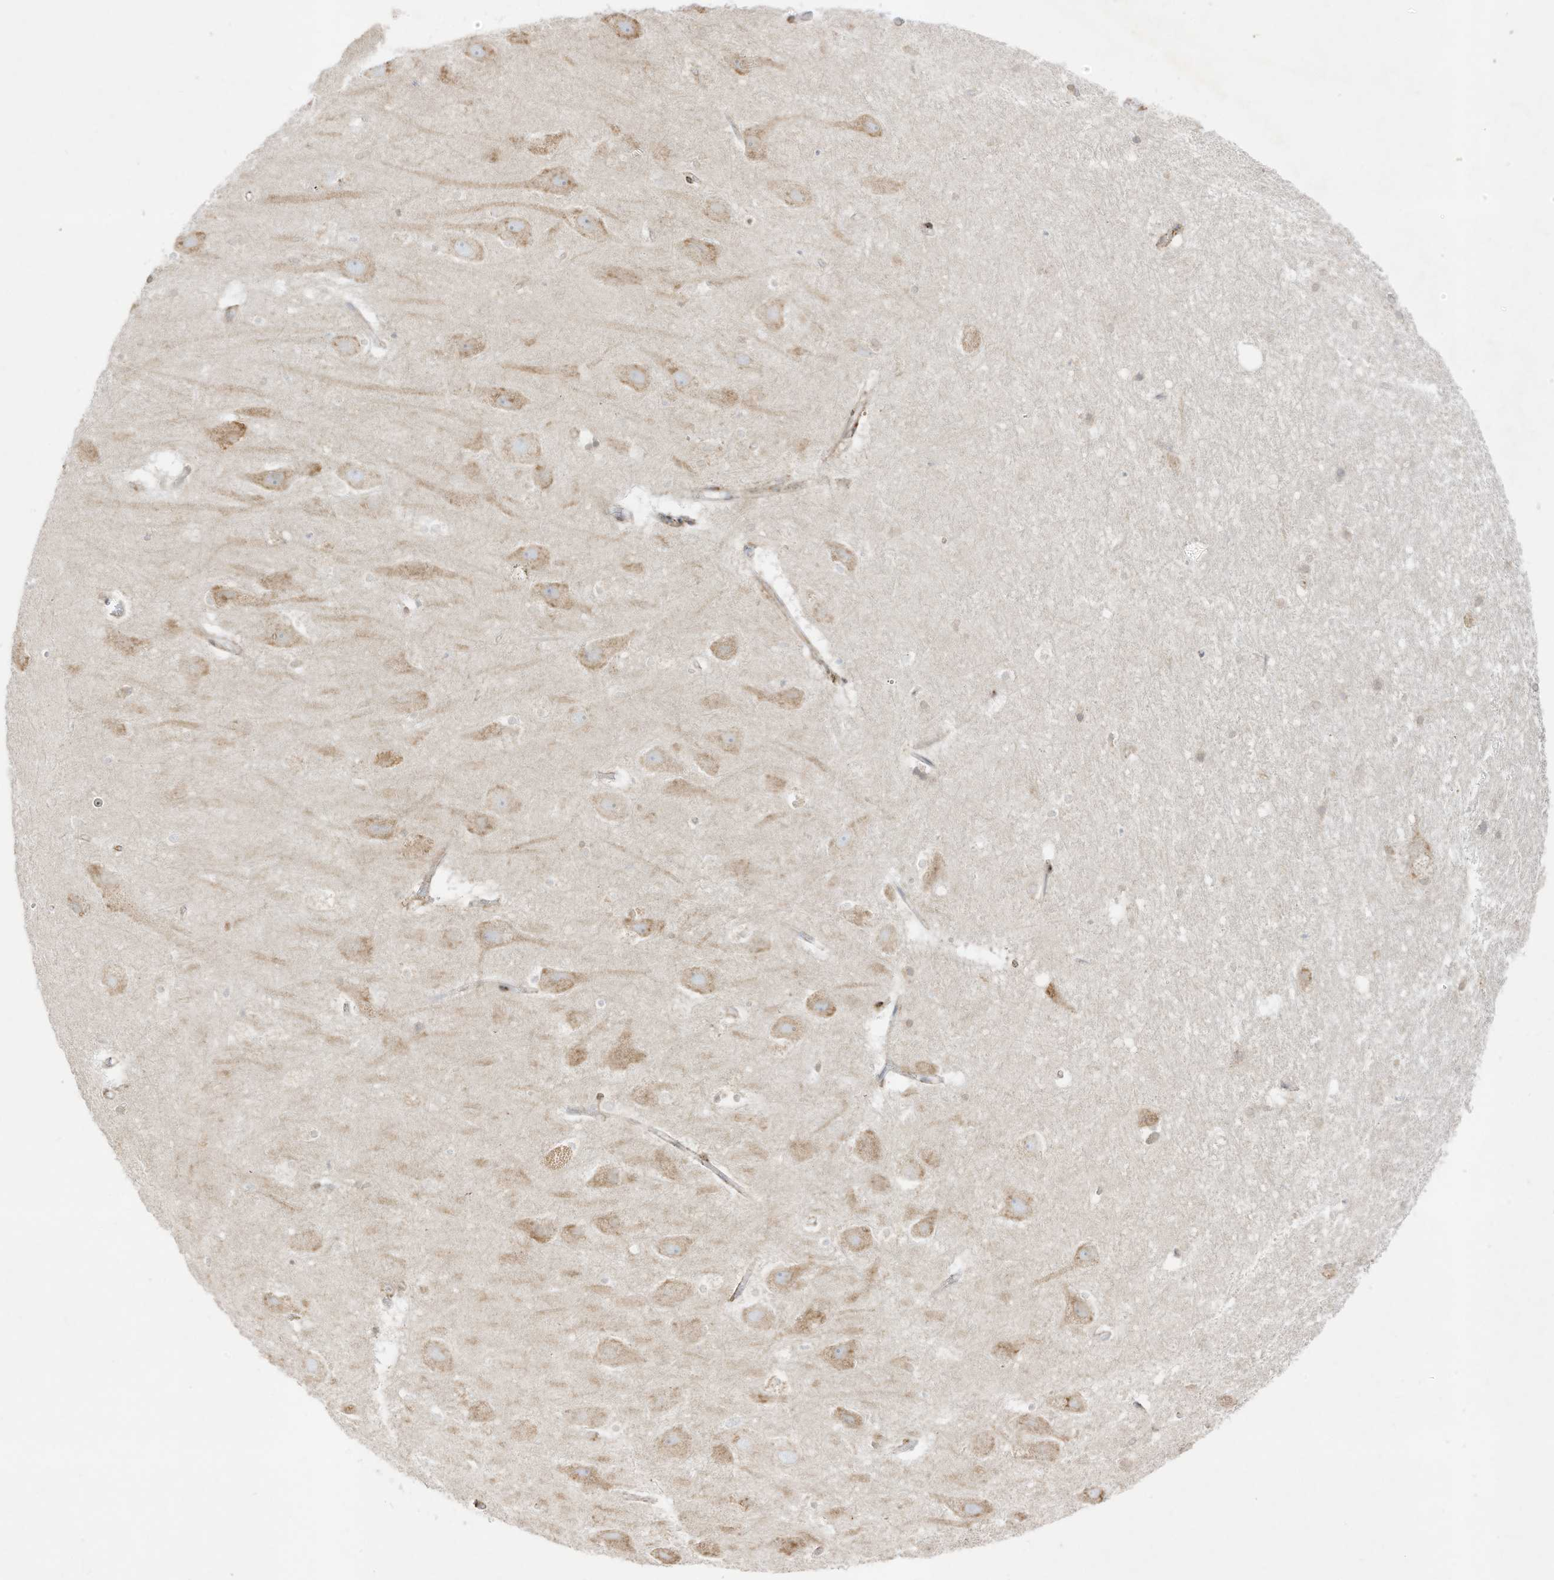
{"staining": {"intensity": "weak", "quantity": "25%-75%", "location": "cytoplasmic/membranous"}, "tissue": "hippocampus", "cell_type": "Glial cells", "image_type": "normal", "snomed": [{"axis": "morphology", "description": "Normal tissue, NOS"}, {"axis": "topography", "description": "Hippocampus"}], "caption": "An image of hippocampus stained for a protein shows weak cytoplasmic/membranous brown staining in glial cells.", "gene": "PTK6", "patient": {"sex": "female", "age": 52}}